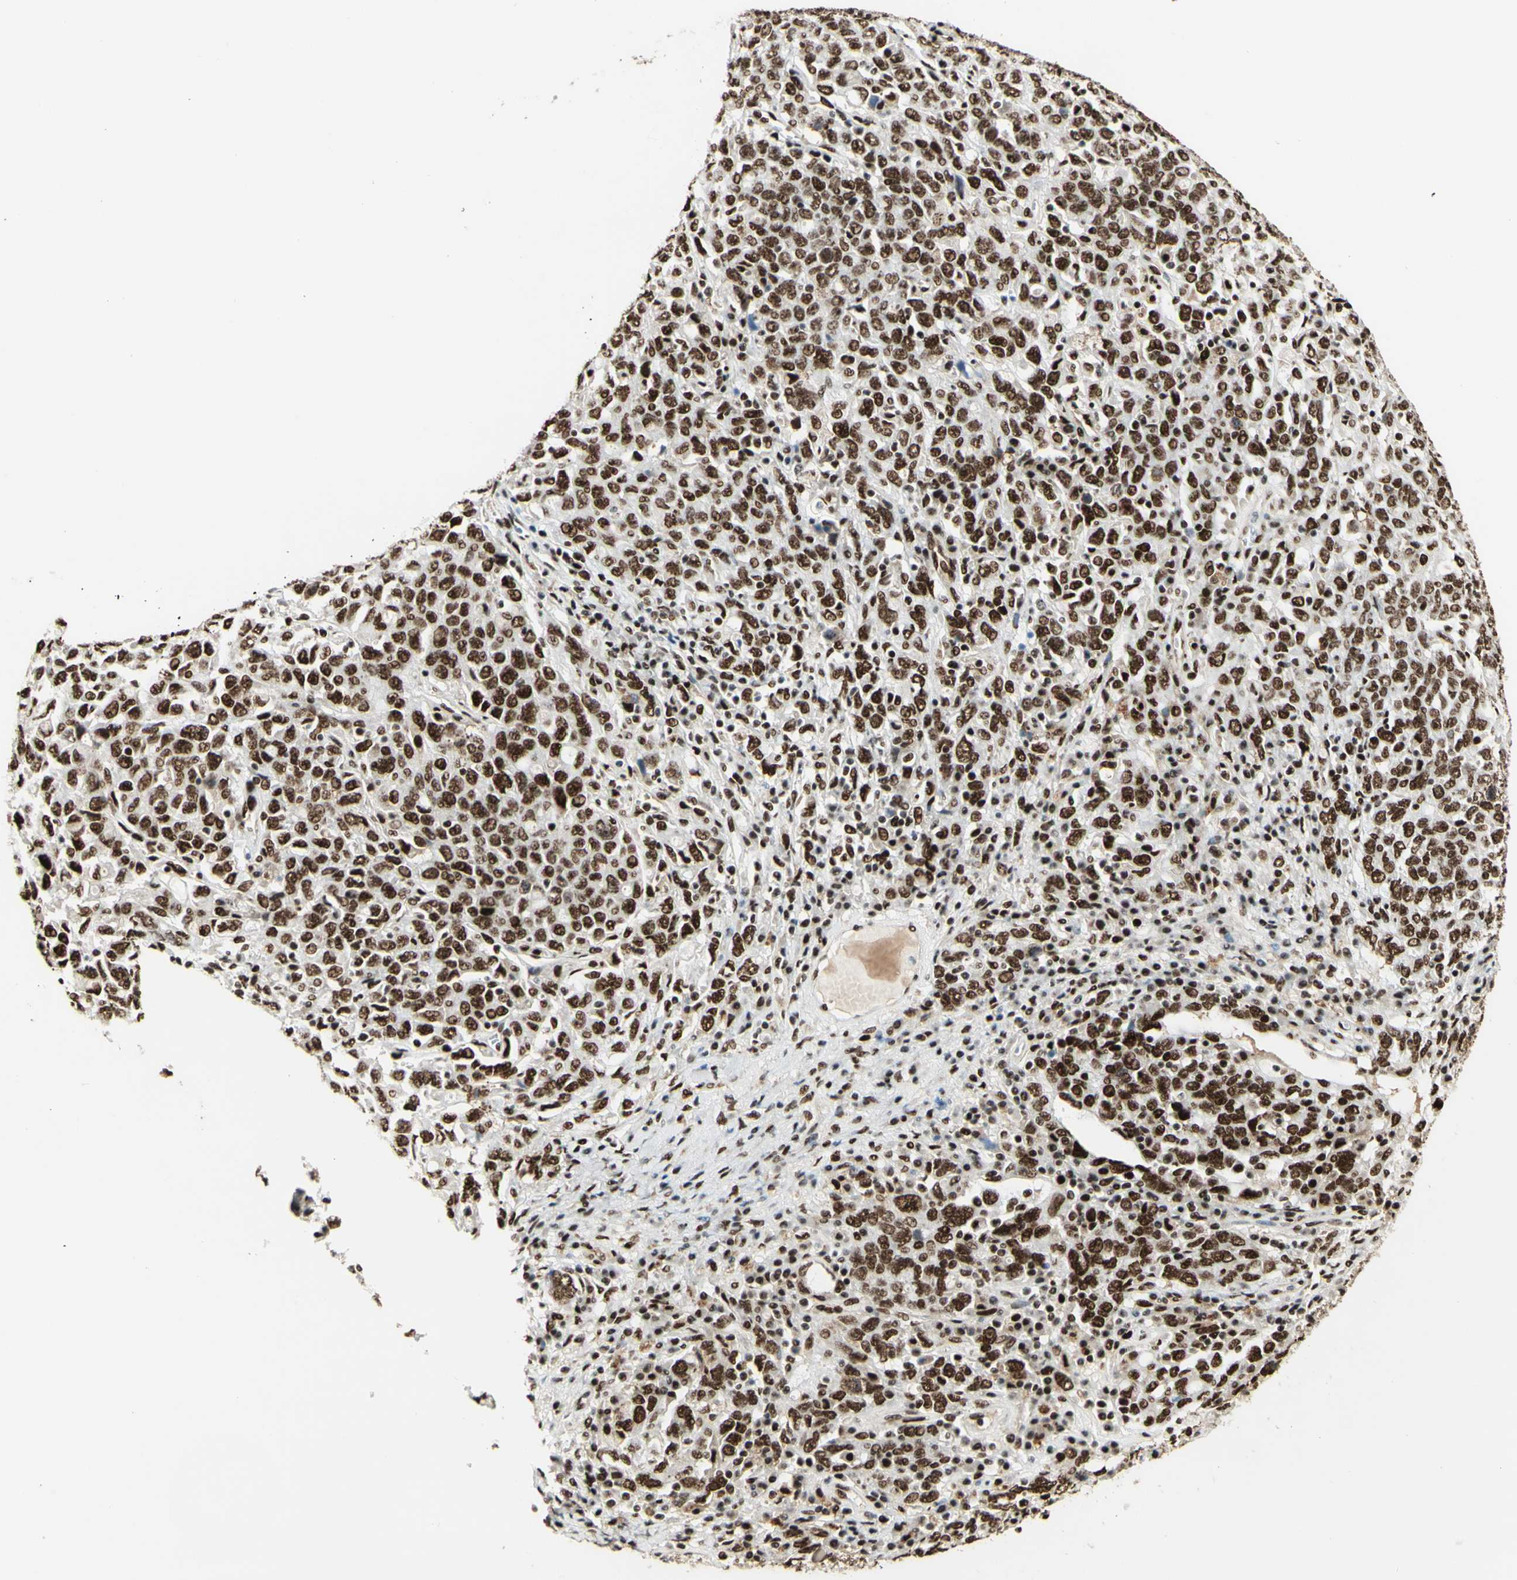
{"staining": {"intensity": "strong", "quantity": ">75%", "location": "nuclear"}, "tissue": "ovarian cancer", "cell_type": "Tumor cells", "image_type": "cancer", "snomed": [{"axis": "morphology", "description": "Carcinoma, endometroid"}, {"axis": "topography", "description": "Ovary"}], "caption": "Brown immunohistochemical staining in ovarian cancer (endometroid carcinoma) displays strong nuclear expression in approximately >75% of tumor cells.", "gene": "DHX9", "patient": {"sex": "female", "age": 62}}